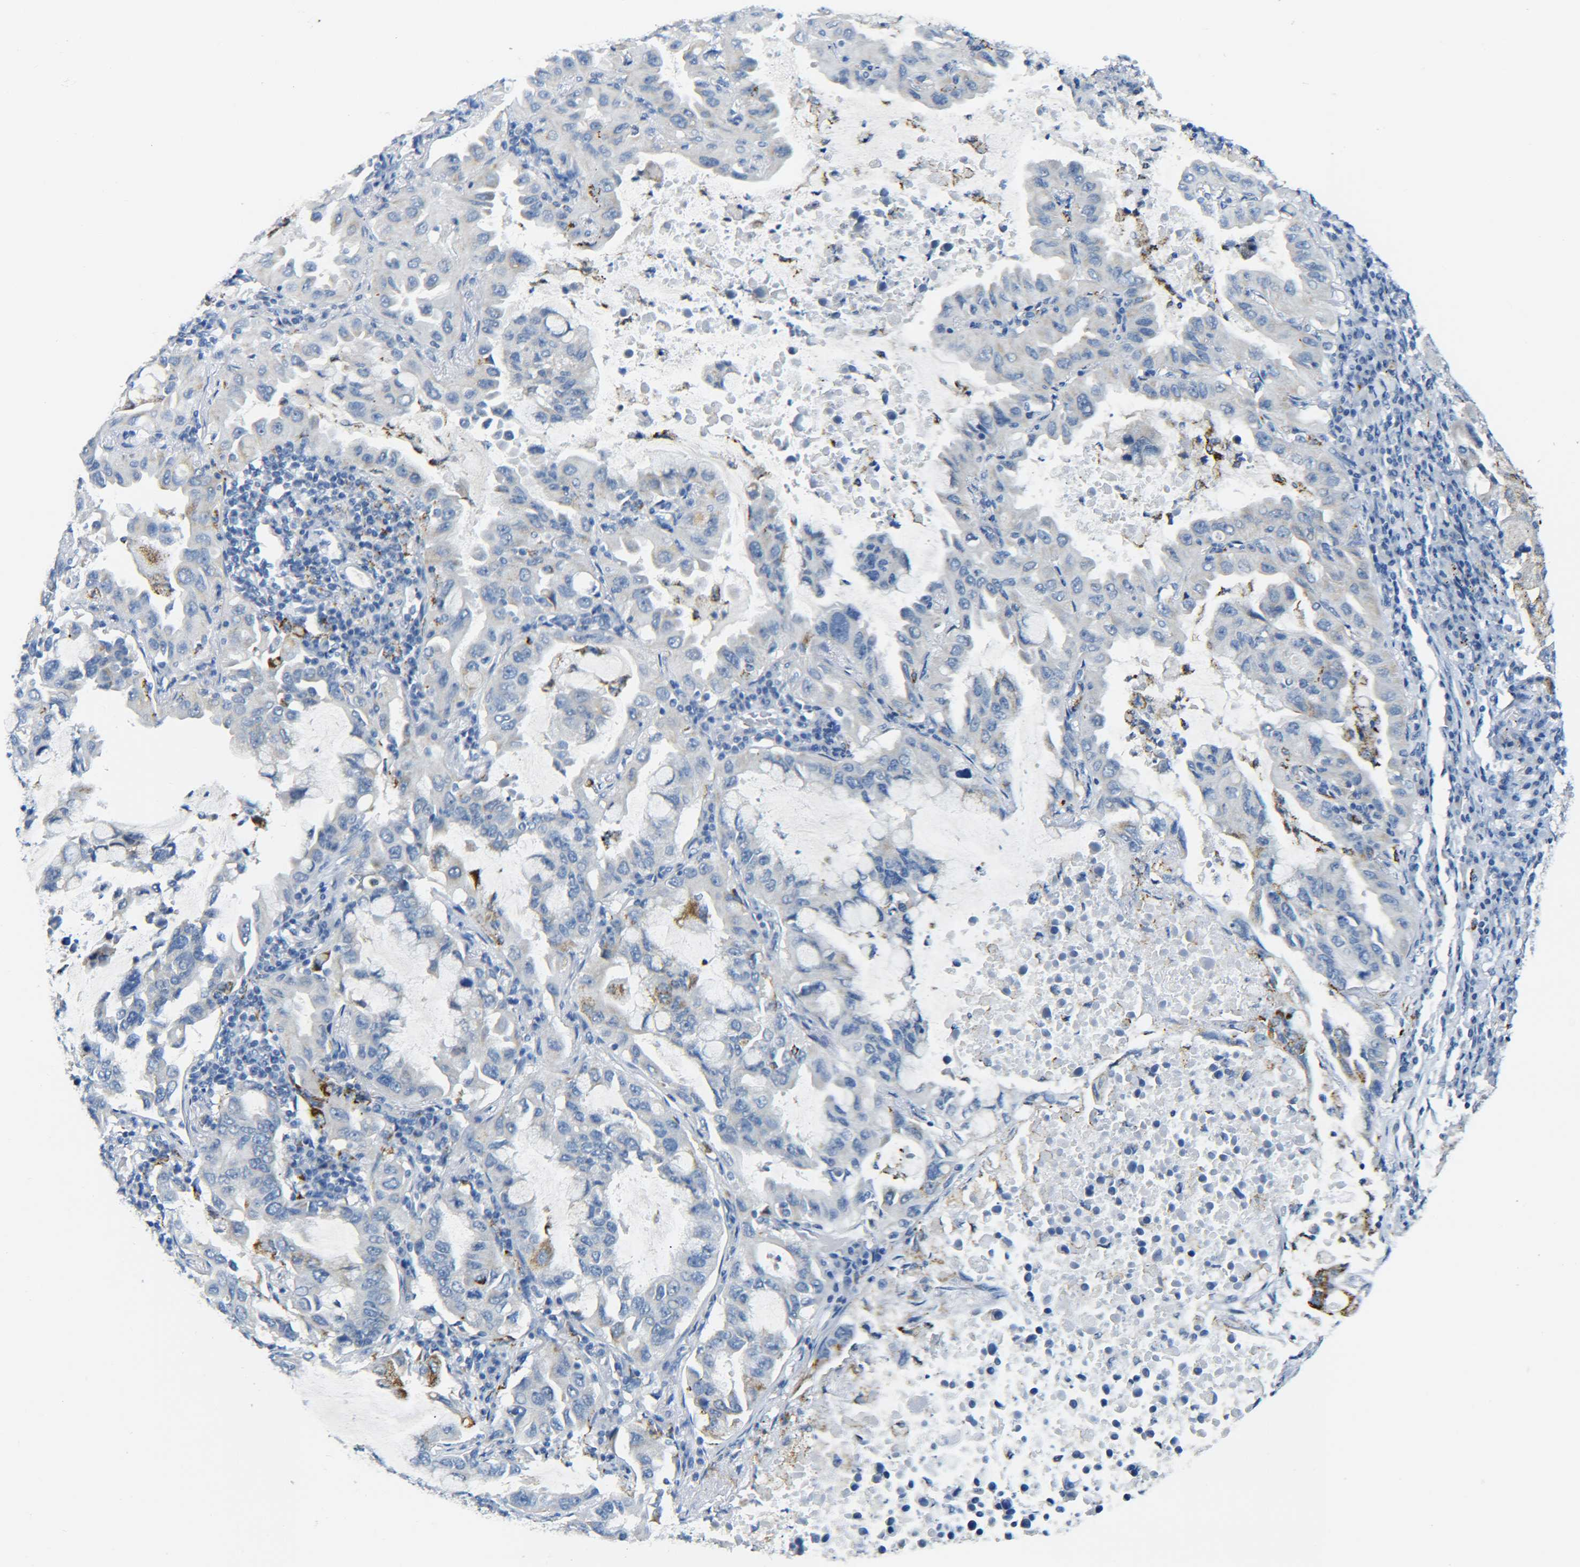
{"staining": {"intensity": "negative", "quantity": "none", "location": "none"}, "tissue": "lung cancer", "cell_type": "Tumor cells", "image_type": "cancer", "snomed": [{"axis": "morphology", "description": "Adenocarcinoma, NOS"}, {"axis": "topography", "description": "Lung"}], "caption": "Photomicrograph shows no significant protein staining in tumor cells of lung cancer (adenocarcinoma).", "gene": "C15orf48", "patient": {"sex": "male", "age": 64}}